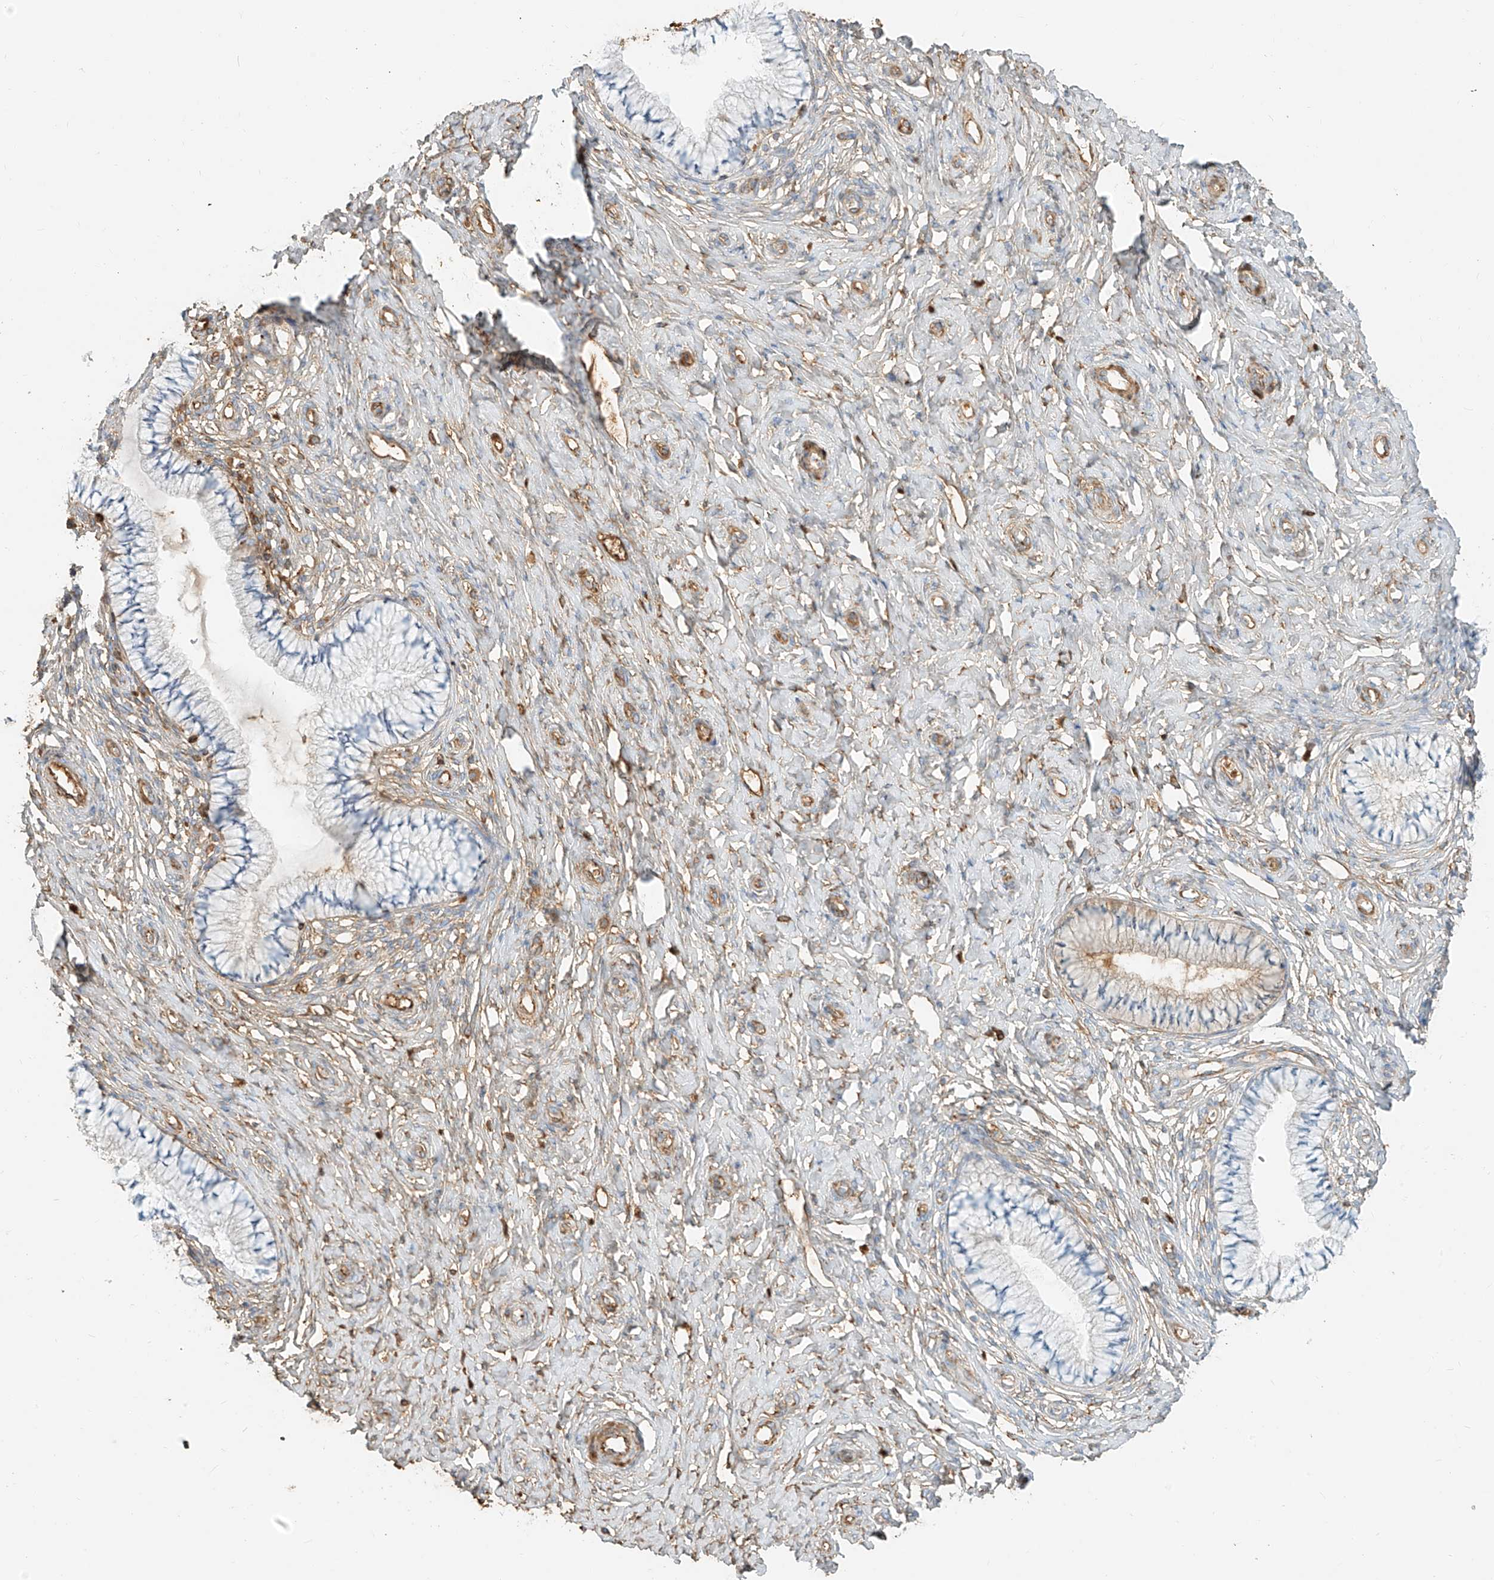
{"staining": {"intensity": "negative", "quantity": "none", "location": "none"}, "tissue": "cervix", "cell_type": "Glandular cells", "image_type": "normal", "snomed": [{"axis": "morphology", "description": "Normal tissue, NOS"}, {"axis": "topography", "description": "Cervix"}], "caption": "Immunohistochemistry (IHC) photomicrograph of unremarkable cervix: cervix stained with DAB displays no significant protein staining in glandular cells.", "gene": "OCSTAMP", "patient": {"sex": "female", "age": 36}}